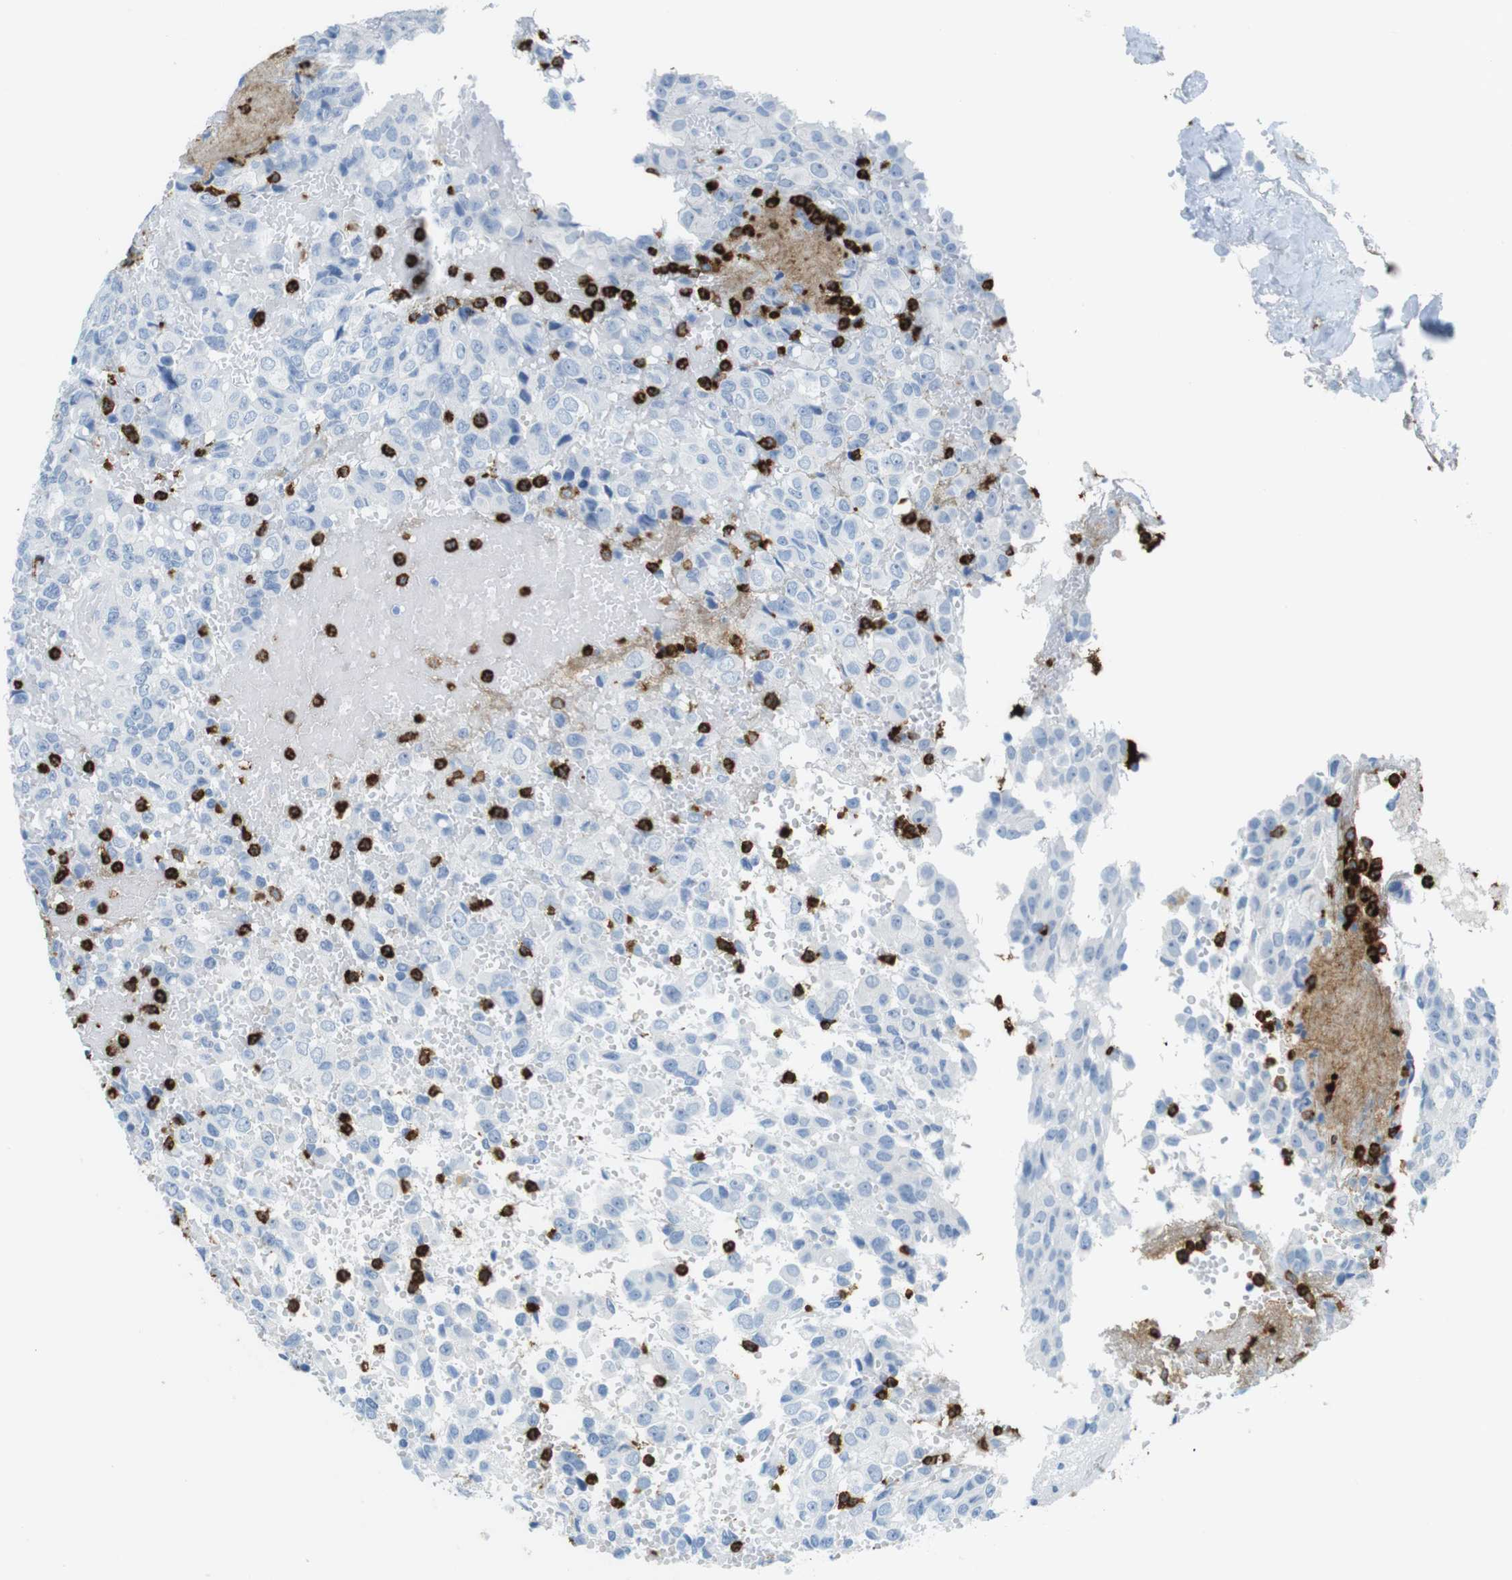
{"staining": {"intensity": "negative", "quantity": "none", "location": "none"}, "tissue": "glioma", "cell_type": "Tumor cells", "image_type": "cancer", "snomed": [{"axis": "morphology", "description": "Glioma, malignant, High grade"}, {"axis": "topography", "description": "Brain"}], "caption": "Immunohistochemistry (IHC) of glioma displays no staining in tumor cells.", "gene": "MCEMP1", "patient": {"sex": "male", "age": 32}}